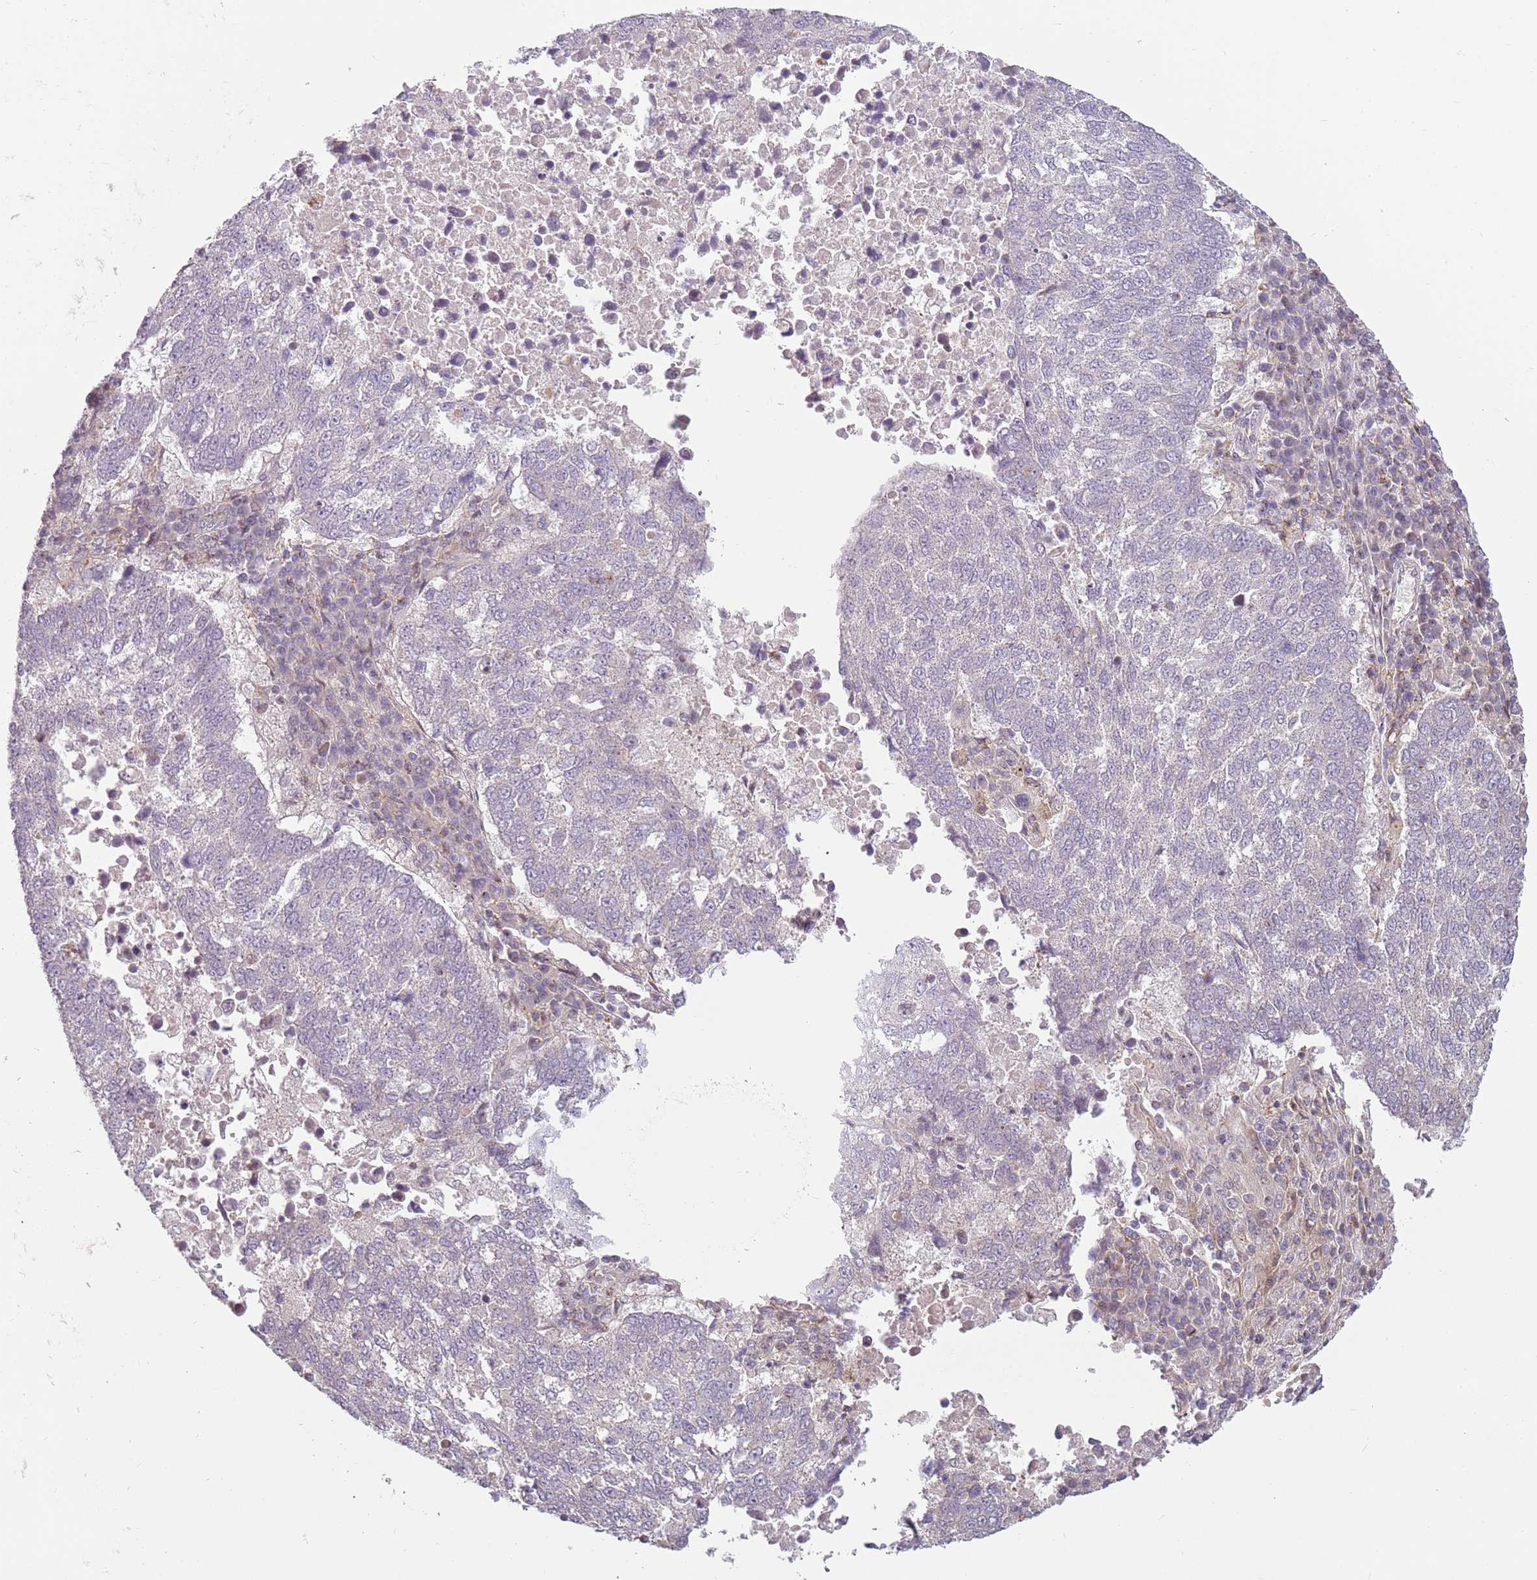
{"staining": {"intensity": "negative", "quantity": "none", "location": "none"}, "tissue": "lung cancer", "cell_type": "Tumor cells", "image_type": "cancer", "snomed": [{"axis": "morphology", "description": "Squamous cell carcinoma, NOS"}, {"axis": "topography", "description": "Lung"}], "caption": "DAB immunohistochemical staining of human lung squamous cell carcinoma reveals no significant positivity in tumor cells.", "gene": "DEFB116", "patient": {"sex": "male", "age": 73}}